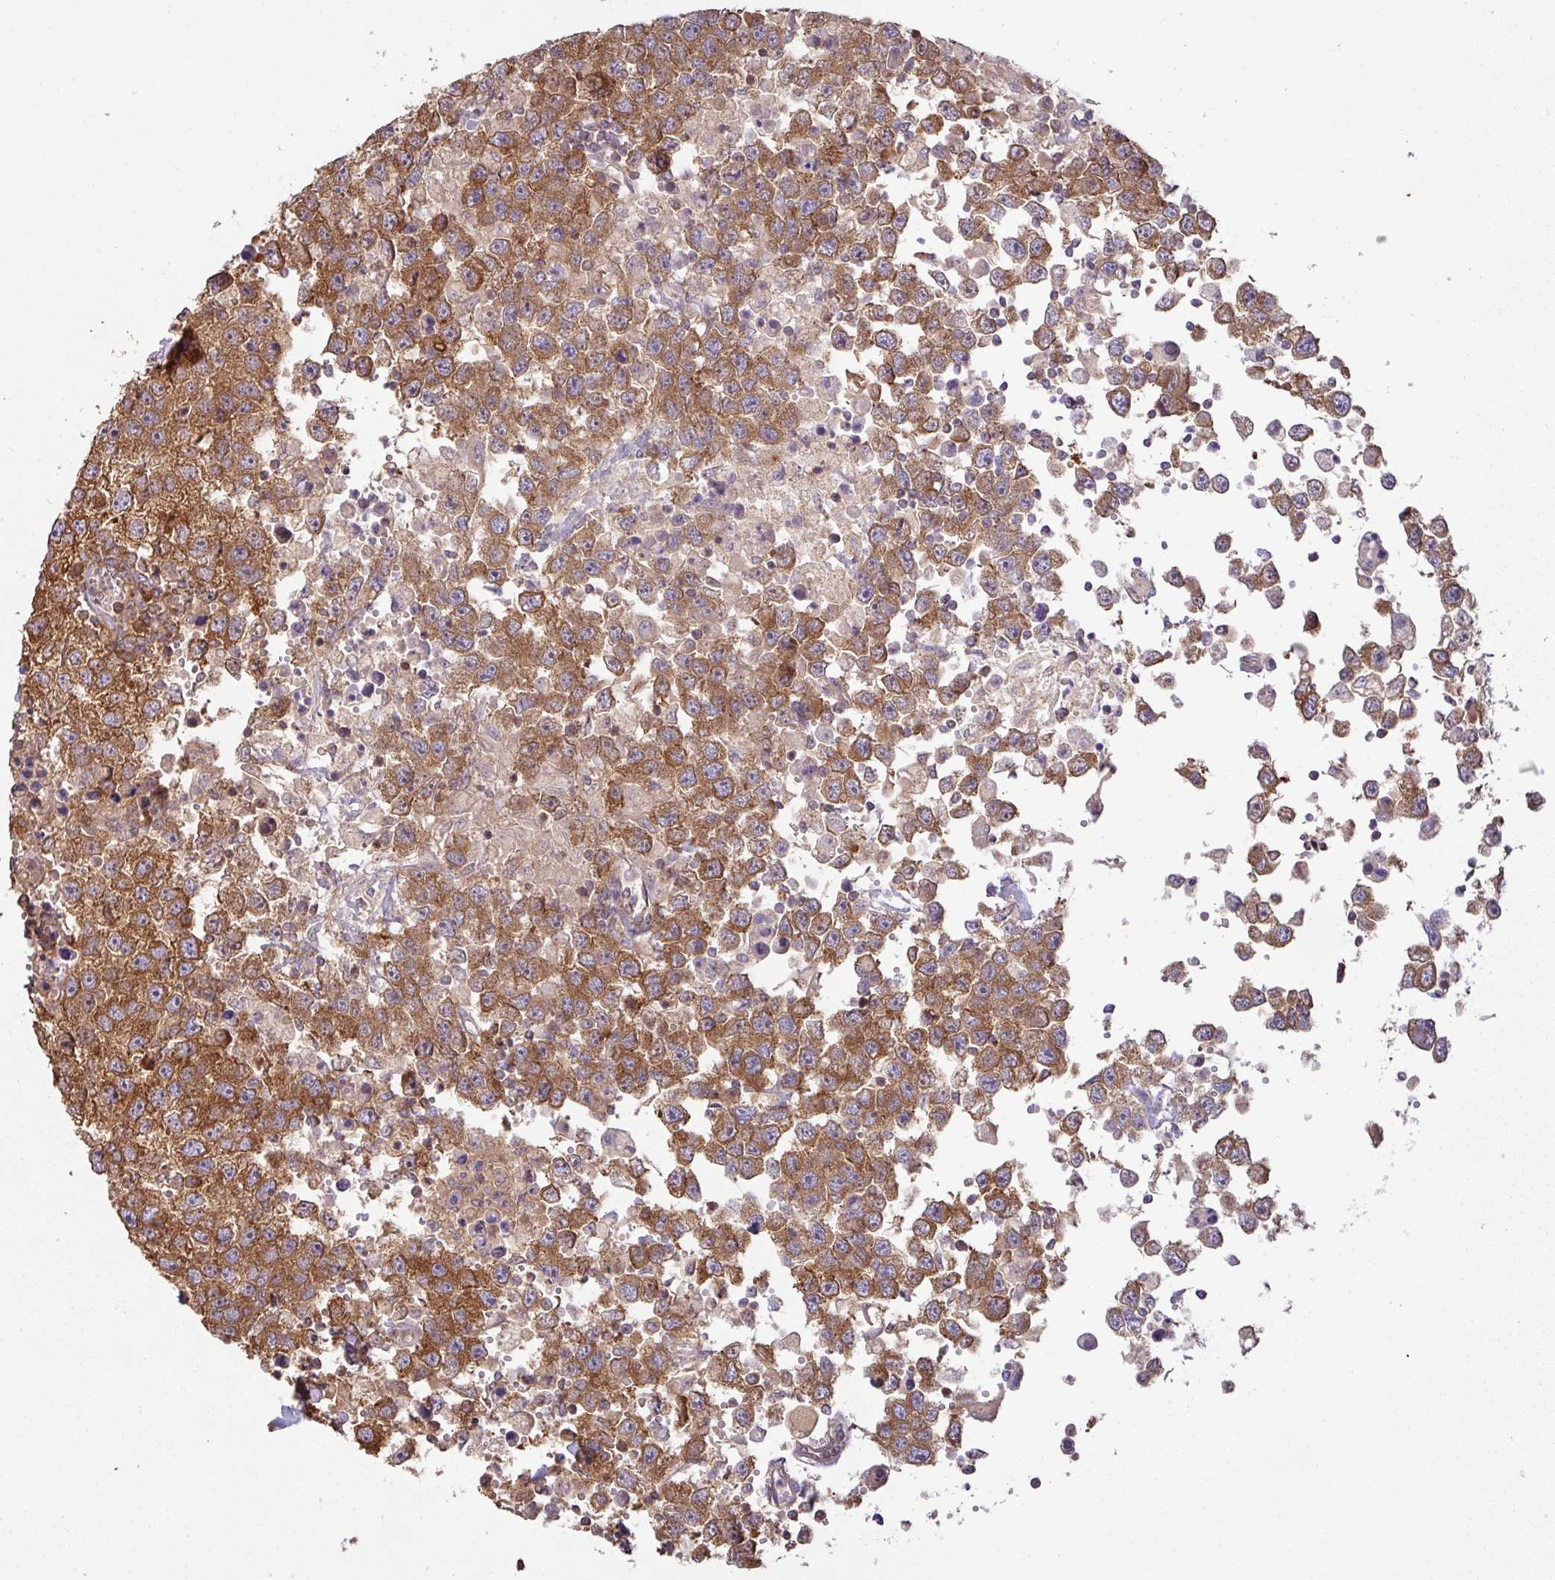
{"staining": {"intensity": "moderate", "quantity": ">75%", "location": "cytoplasmic/membranous"}, "tissue": "testis cancer", "cell_type": "Tumor cells", "image_type": "cancer", "snomed": [{"axis": "morphology", "description": "Carcinoma, Embryonal, NOS"}, {"axis": "topography", "description": "Testis"}], "caption": "DAB immunohistochemical staining of human testis cancer (embryonal carcinoma) demonstrates moderate cytoplasmic/membranous protein expression in approximately >75% of tumor cells.", "gene": "GSPT1", "patient": {"sex": "male", "age": 83}}